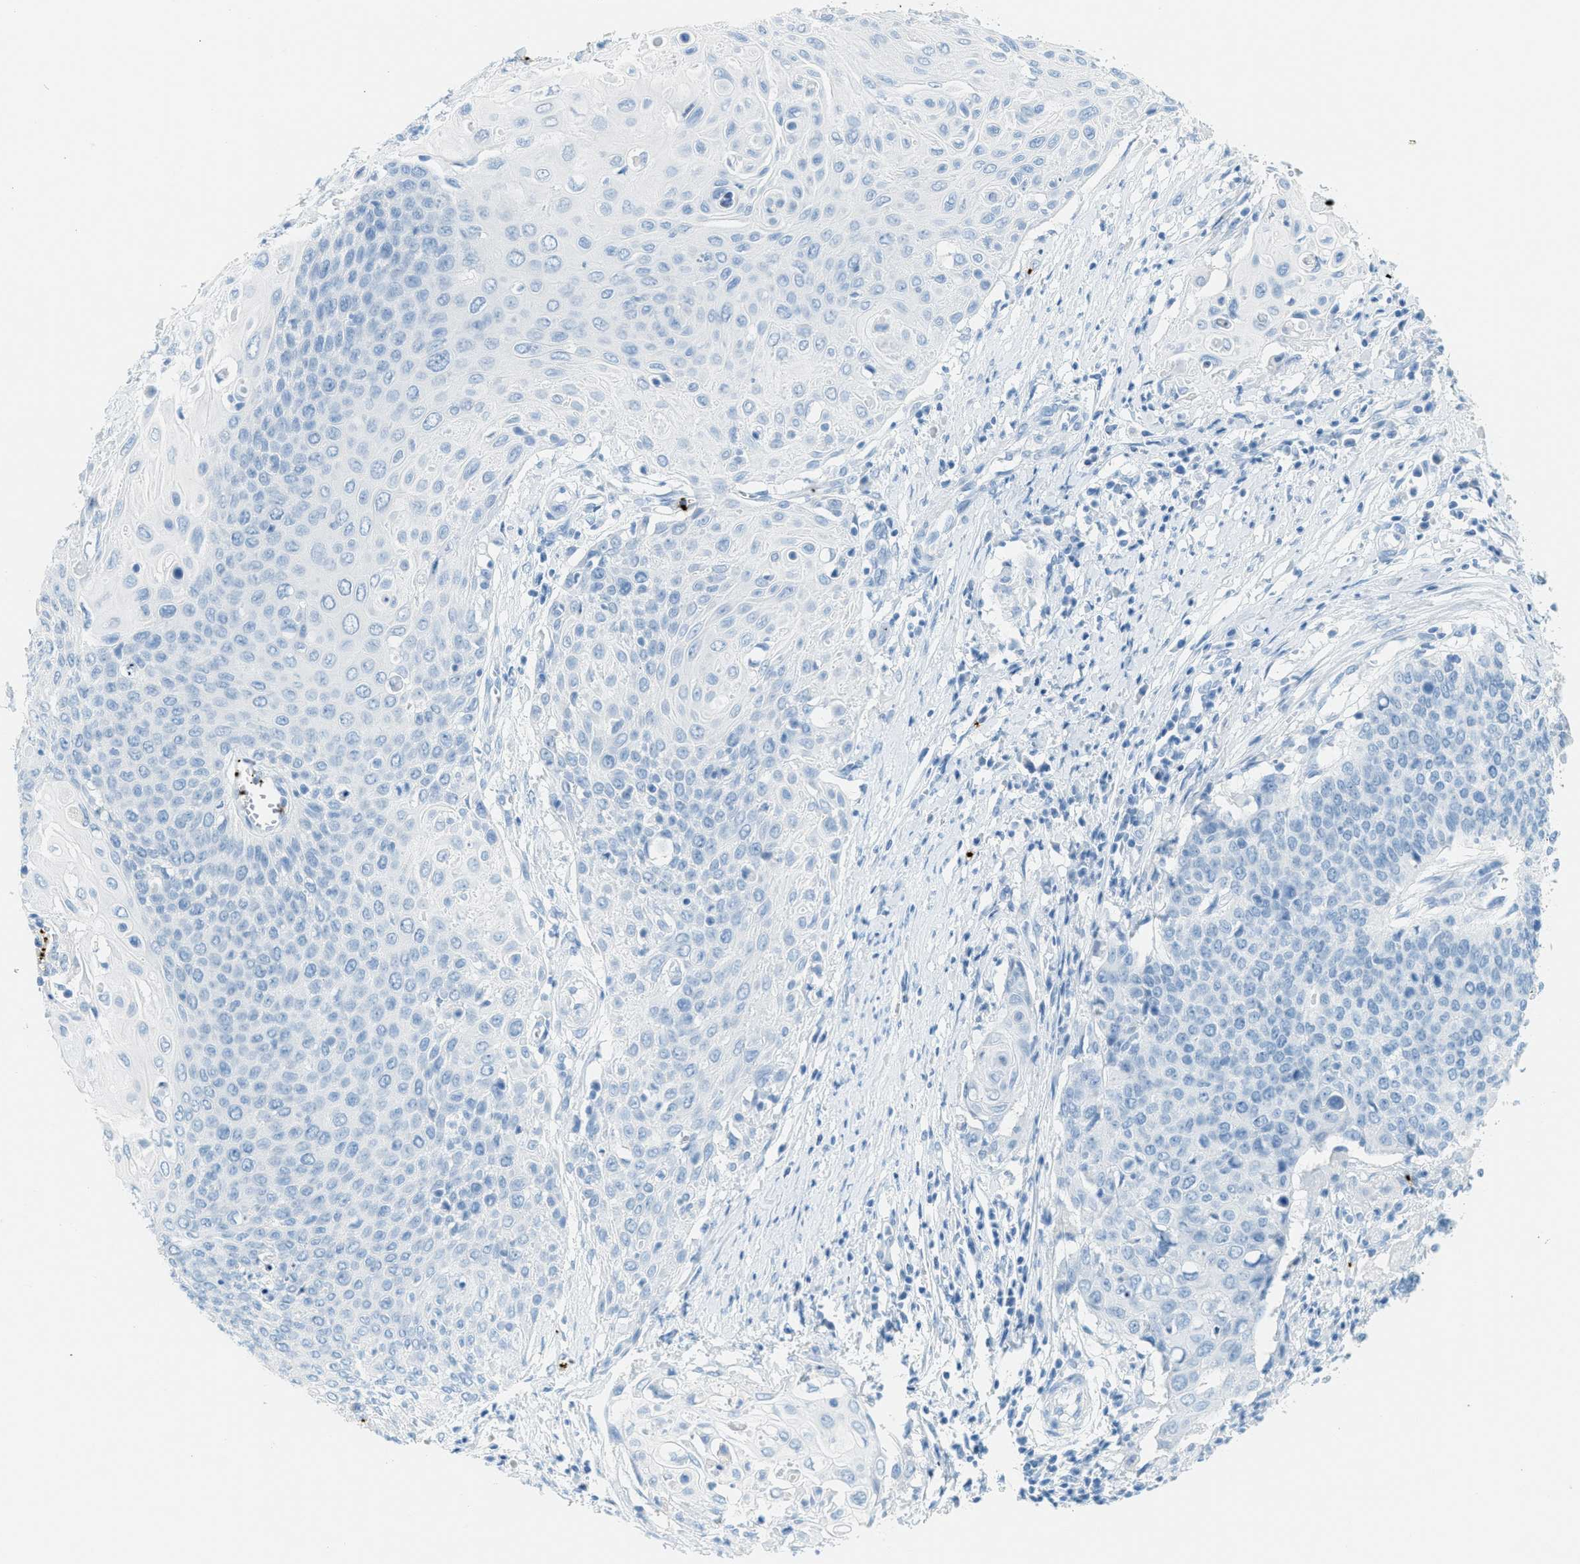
{"staining": {"intensity": "negative", "quantity": "none", "location": "none"}, "tissue": "cervical cancer", "cell_type": "Tumor cells", "image_type": "cancer", "snomed": [{"axis": "morphology", "description": "Squamous cell carcinoma, NOS"}, {"axis": "topography", "description": "Cervix"}], "caption": "The immunohistochemistry photomicrograph has no significant staining in tumor cells of cervical squamous cell carcinoma tissue.", "gene": "PPBP", "patient": {"sex": "female", "age": 39}}